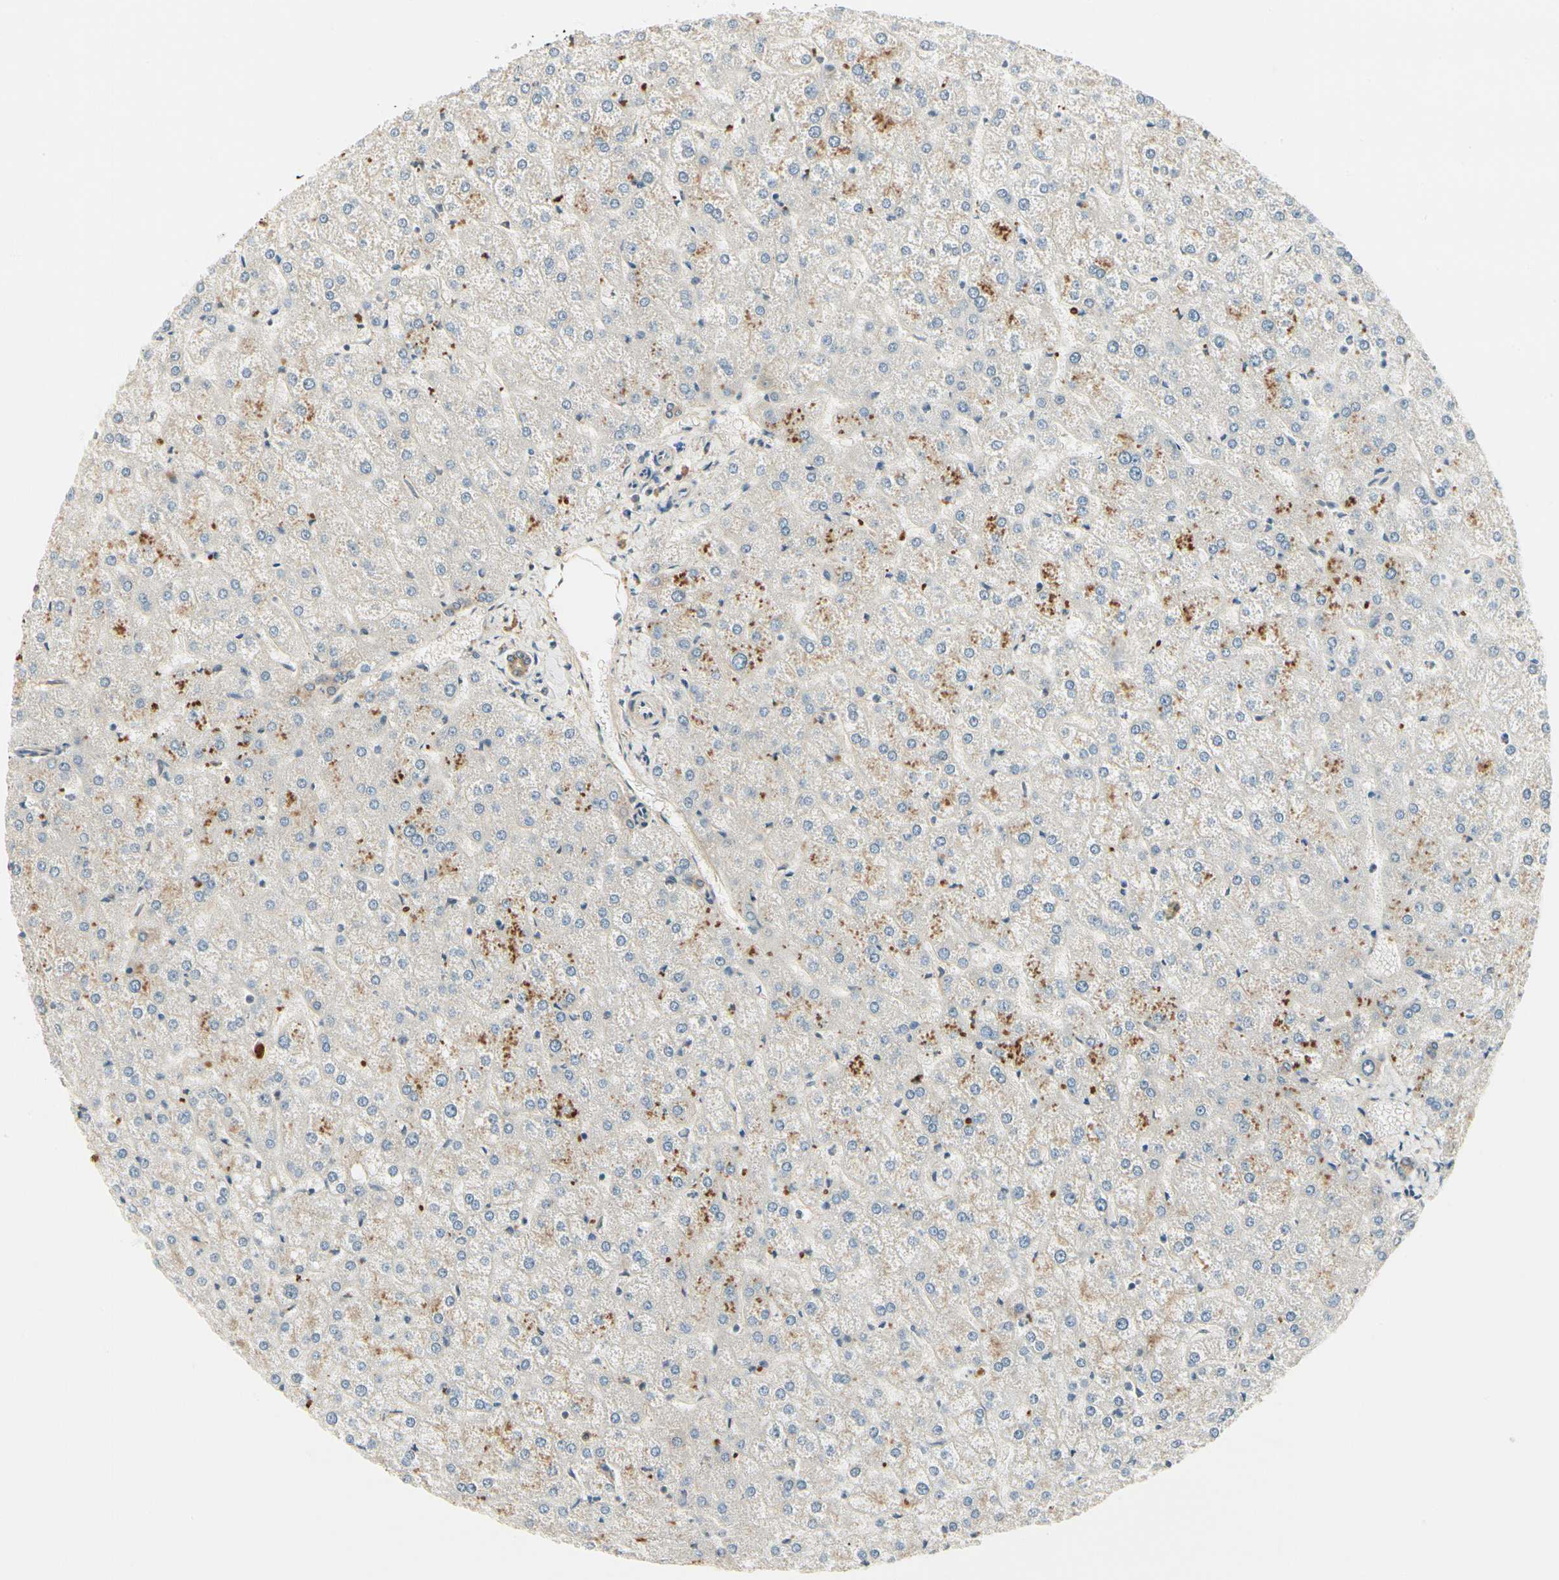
{"staining": {"intensity": "weak", "quantity": ">75%", "location": "cytoplasmic/membranous"}, "tissue": "liver", "cell_type": "Cholangiocytes", "image_type": "normal", "snomed": [{"axis": "morphology", "description": "Normal tissue, NOS"}, {"axis": "topography", "description": "Liver"}], "caption": "Immunohistochemical staining of unremarkable human liver reveals weak cytoplasmic/membranous protein expression in about >75% of cholangiocytes.", "gene": "EPHB3", "patient": {"sex": "female", "age": 32}}